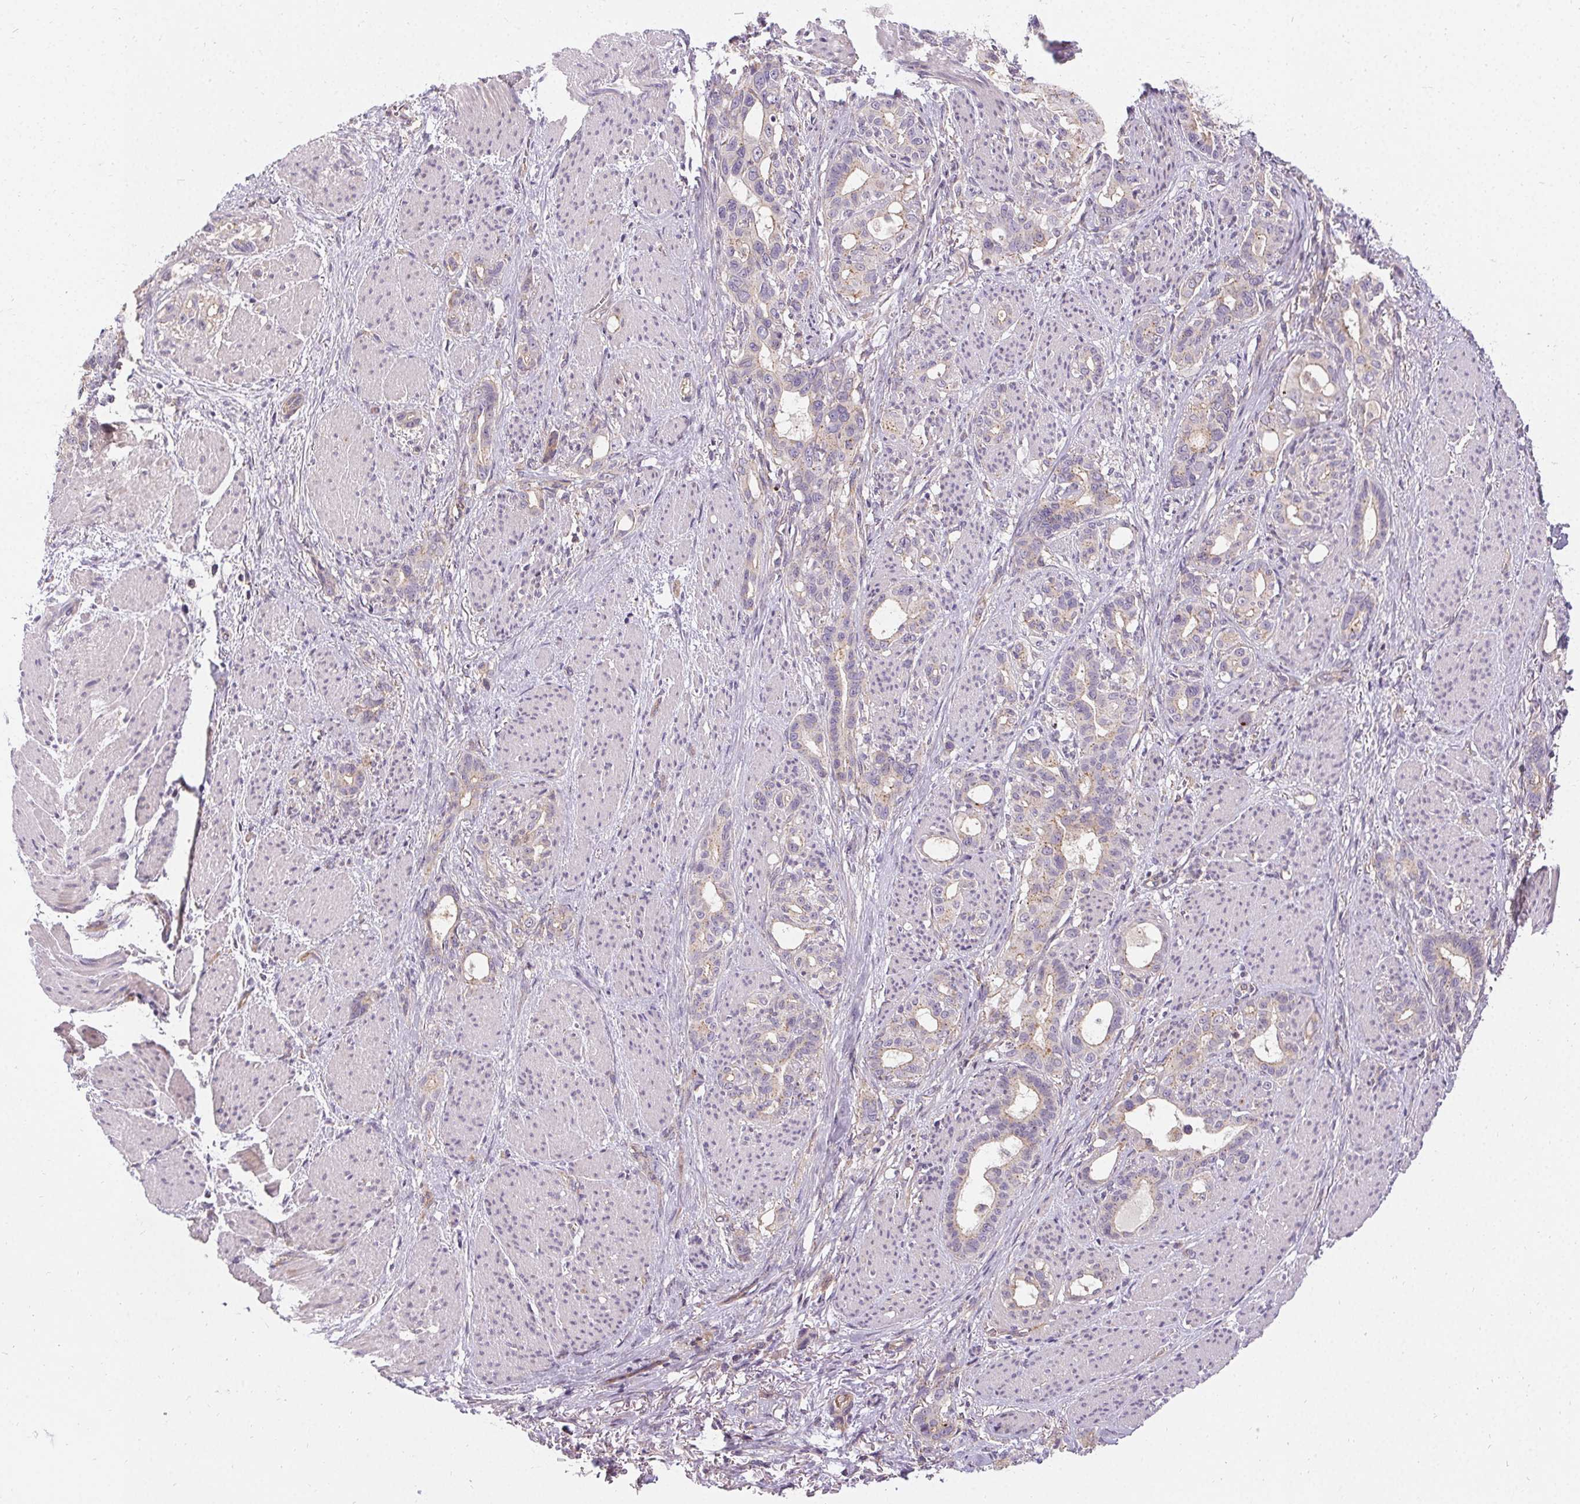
{"staining": {"intensity": "weak", "quantity": "<25%", "location": "cytoplasmic/membranous"}, "tissue": "stomach cancer", "cell_type": "Tumor cells", "image_type": "cancer", "snomed": [{"axis": "morphology", "description": "Normal tissue, NOS"}, {"axis": "morphology", "description": "Adenocarcinoma, NOS"}, {"axis": "topography", "description": "Esophagus"}, {"axis": "topography", "description": "Stomach, upper"}], "caption": "Tumor cells show no significant protein positivity in stomach cancer.", "gene": "APLP1", "patient": {"sex": "male", "age": 62}}